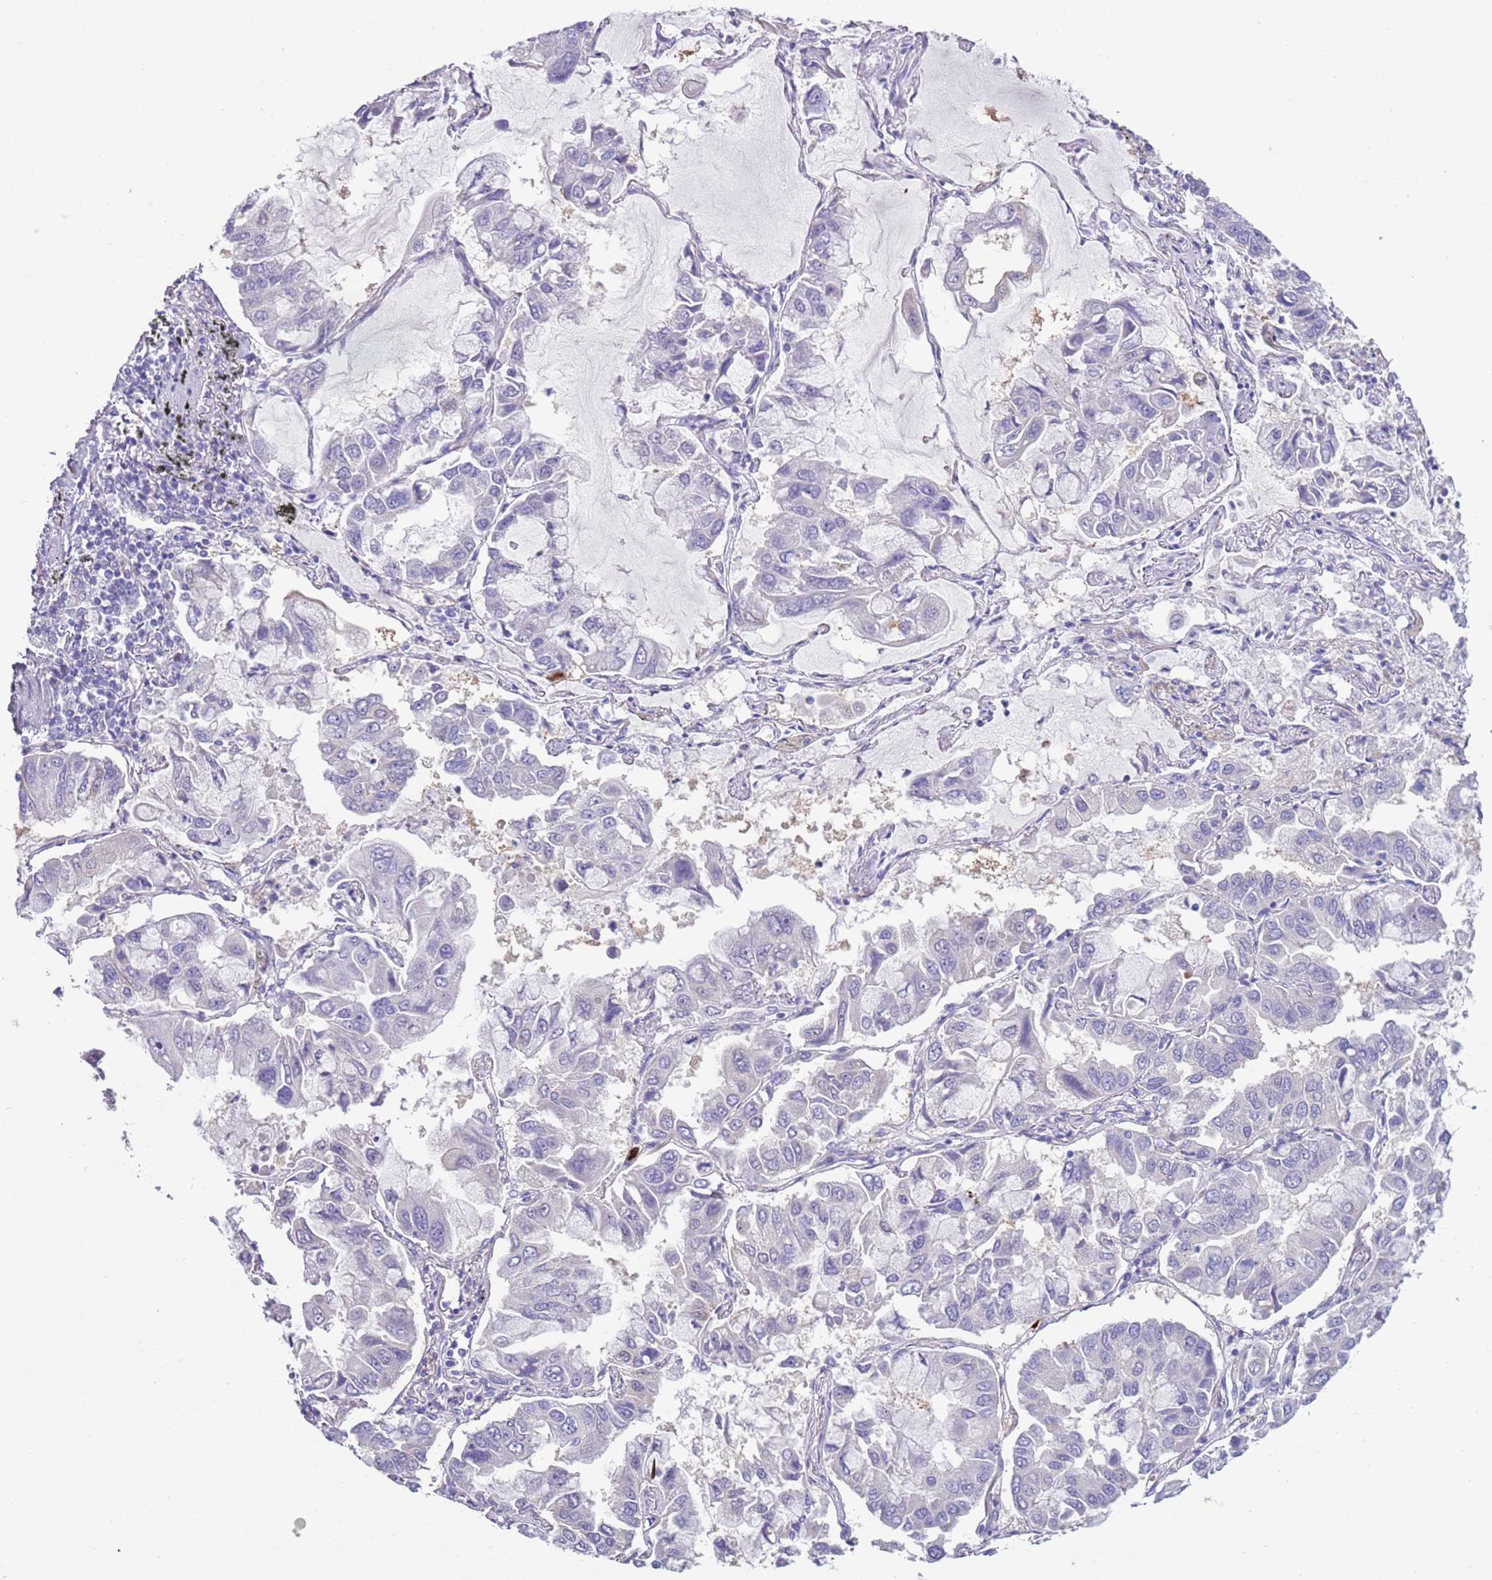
{"staining": {"intensity": "negative", "quantity": "none", "location": "none"}, "tissue": "lung cancer", "cell_type": "Tumor cells", "image_type": "cancer", "snomed": [{"axis": "morphology", "description": "Adenocarcinoma, NOS"}, {"axis": "topography", "description": "Lung"}], "caption": "An image of adenocarcinoma (lung) stained for a protein displays no brown staining in tumor cells. (Brightfield microscopy of DAB (3,3'-diaminobenzidine) immunohistochemistry at high magnification).", "gene": "TSGA13", "patient": {"sex": "male", "age": 64}}